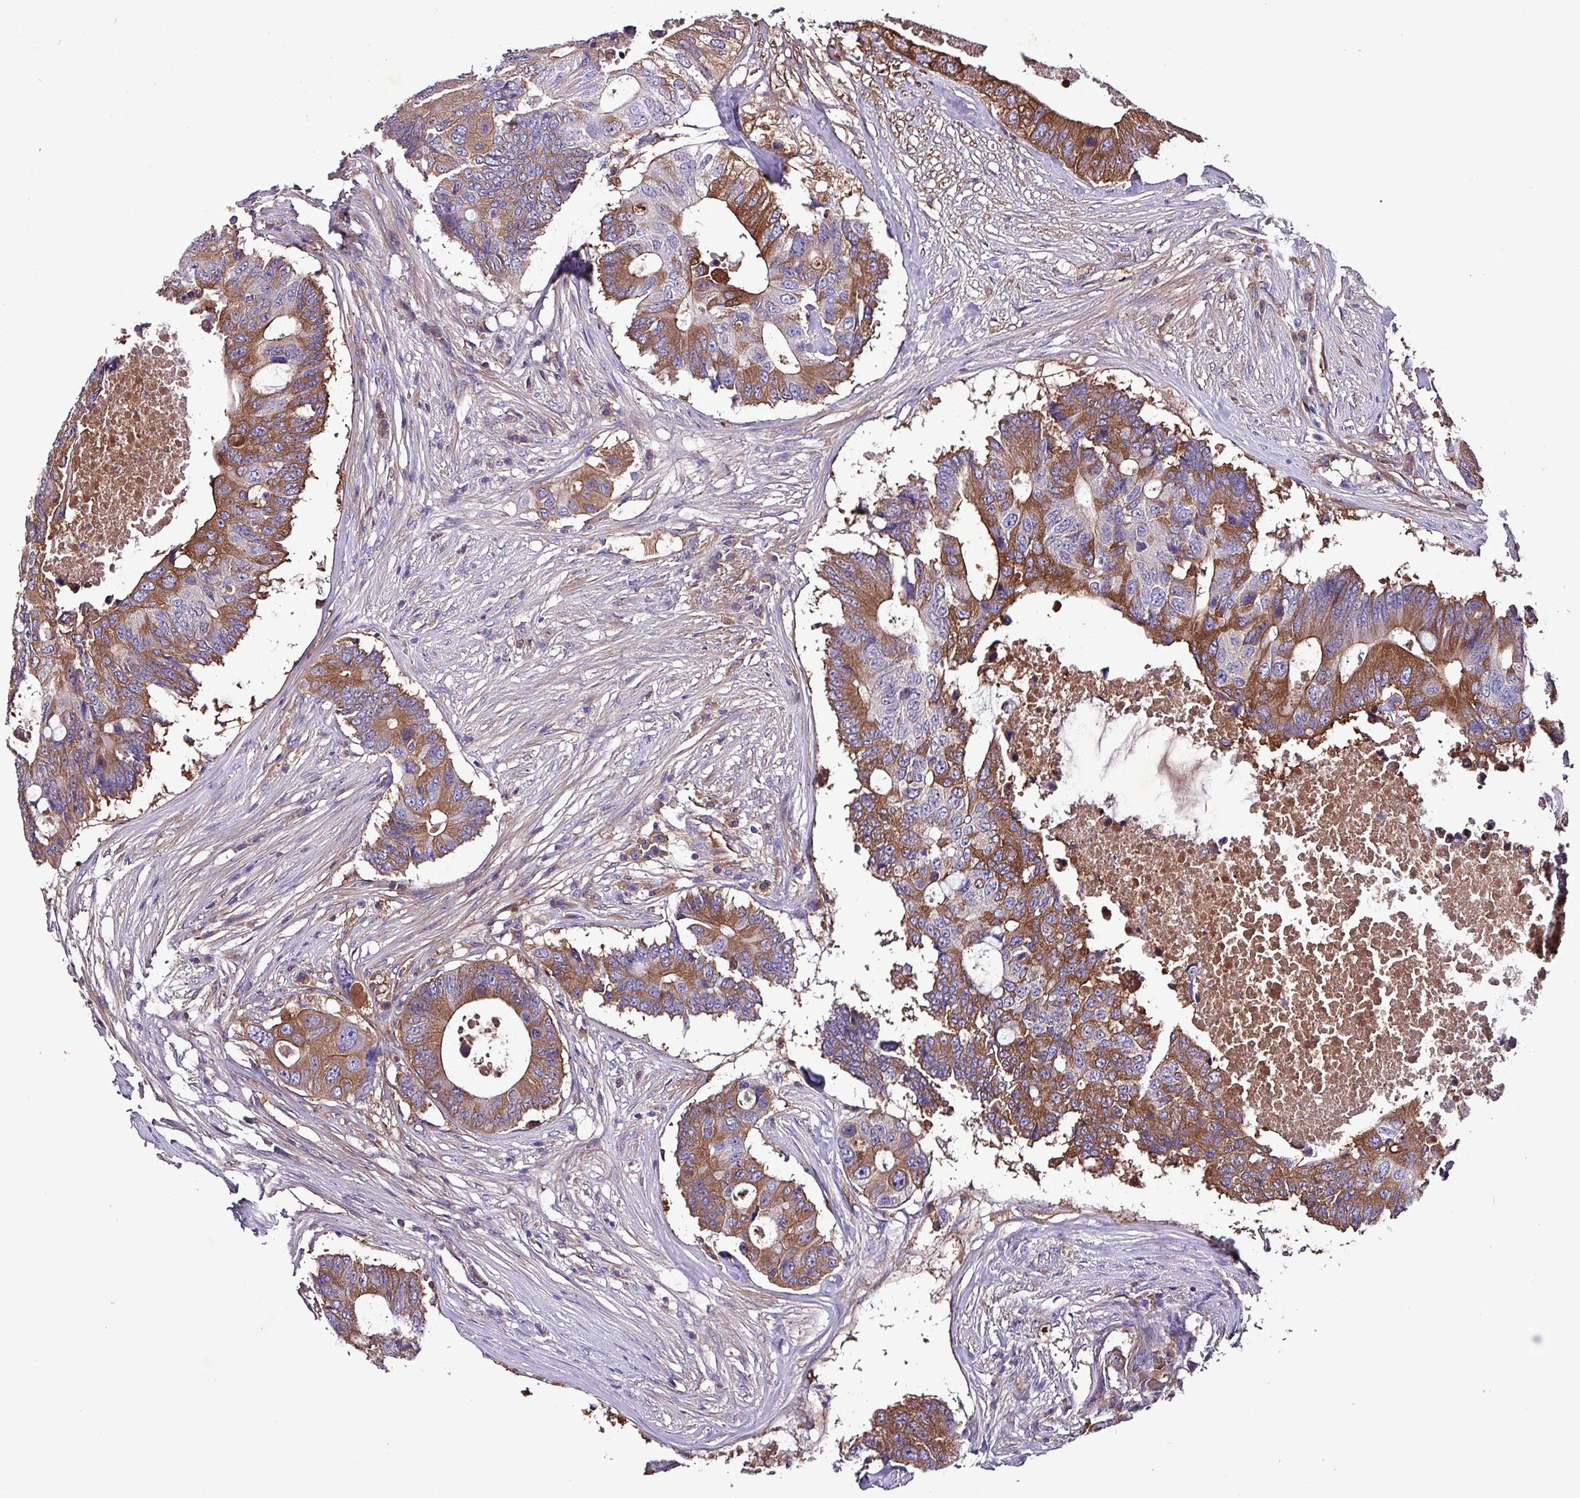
{"staining": {"intensity": "strong", "quantity": ">75%", "location": "cytoplasmic/membranous"}, "tissue": "colorectal cancer", "cell_type": "Tumor cells", "image_type": "cancer", "snomed": [{"axis": "morphology", "description": "Adenocarcinoma, NOS"}, {"axis": "topography", "description": "Colon"}], "caption": "Strong cytoplasmic/membranous expression is seen in about >75% of tumor cells in colorectal cancer (adenocarcinoma).", "gene": "HP", "patient": {"sex": "male", "age": 71}}